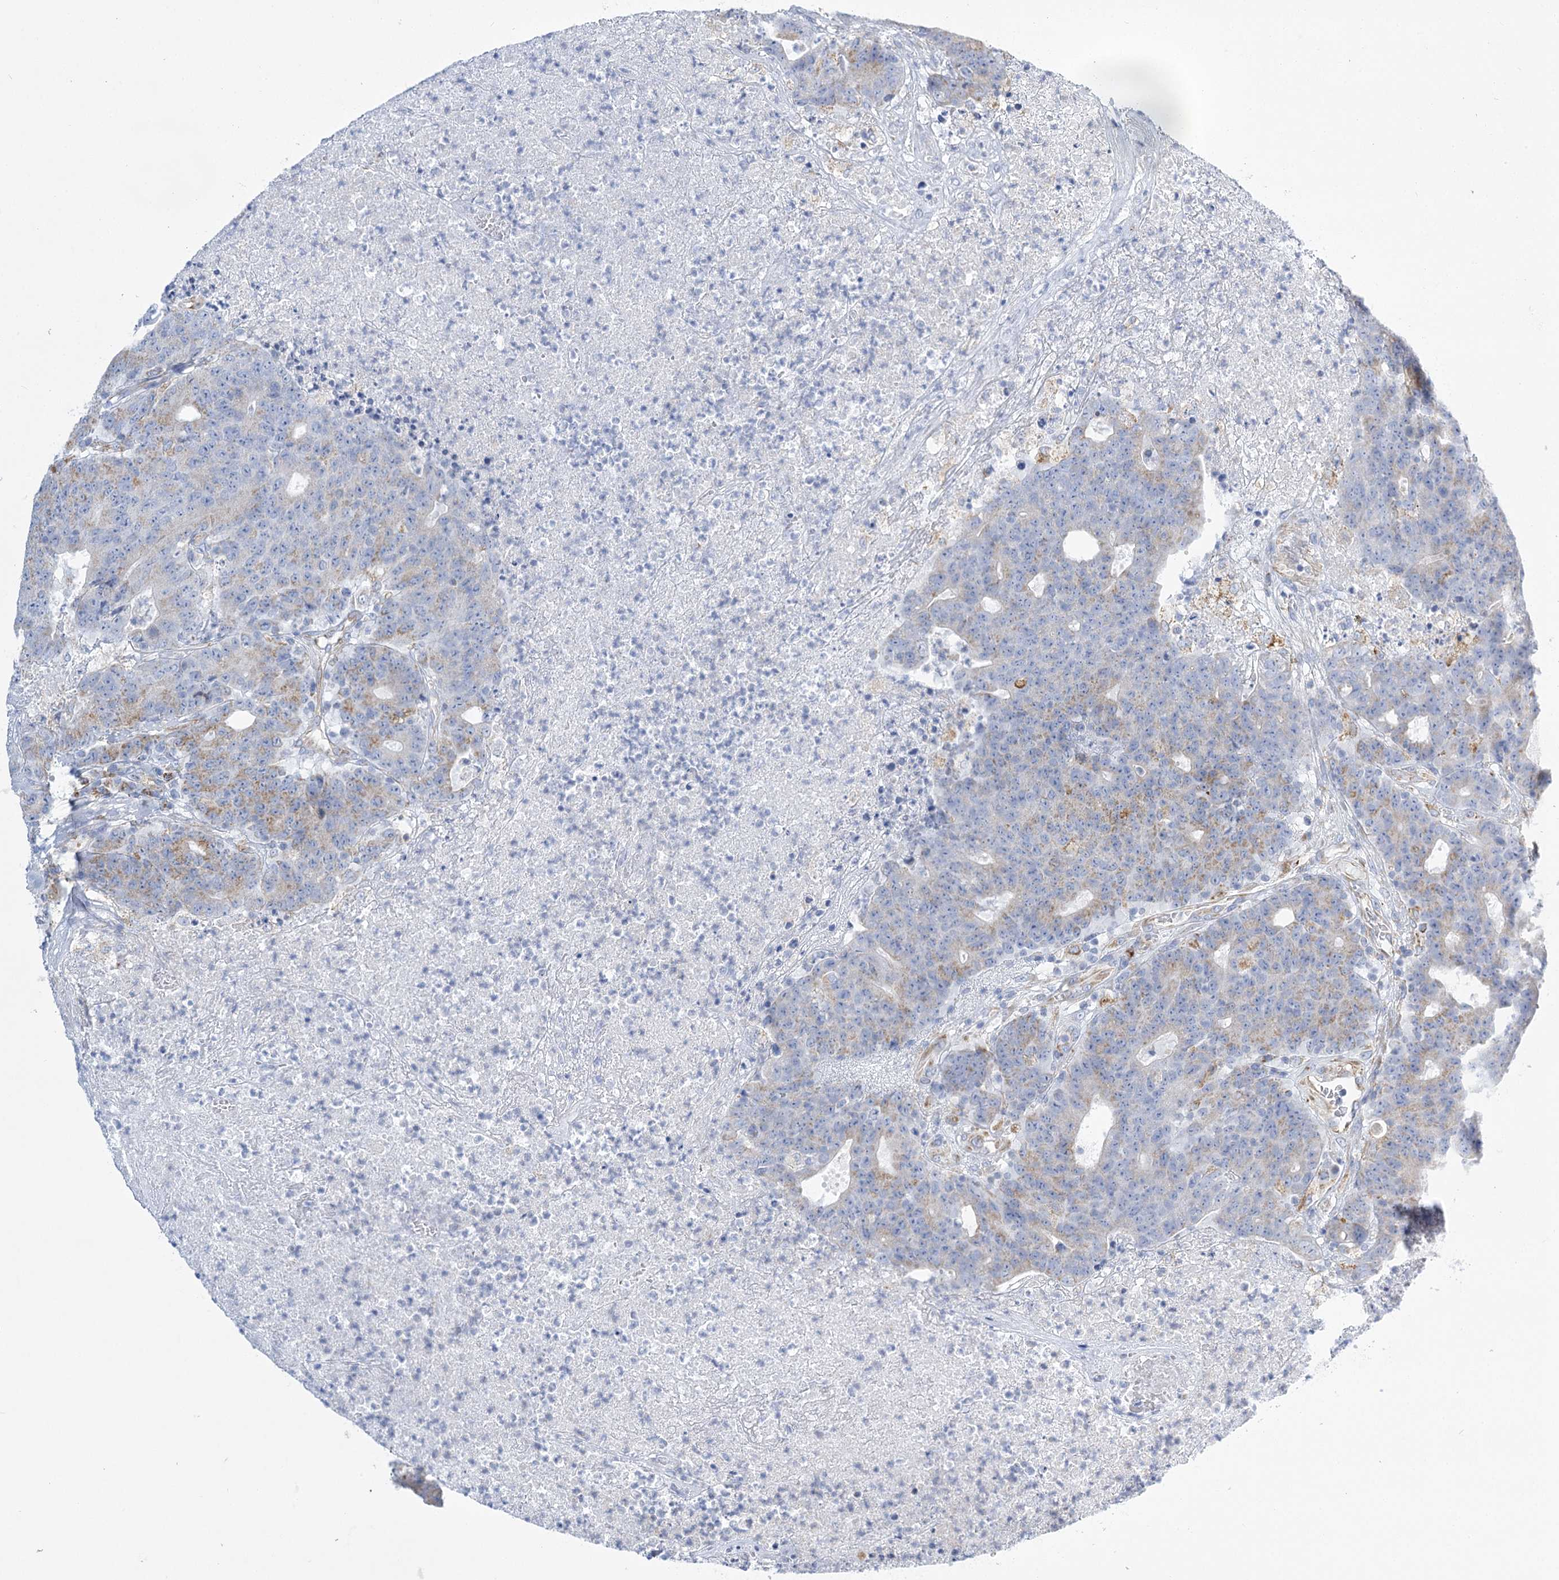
{"staining": {"intensity": "moderate", "quantity": "<25%", "location": "cytoplasmic/membranous"}, "tissue": "colorectal cancer", "cell_type": "Tumor cells", "image_type": "cancer", "snomed": [{"axis": "morphology", "description": "Adenocarcinoma, NOS"}, {"axis": "topography", "description": "Colon"}], "caption": "Colorectal cancer was stained to show a protein in brown. There is low levels of moderate cytoplasmic/membranous positivity in about <25% of tumor cells. (Stains: DAB (3,3'-diaminobenzidine) in brown, nuclei in blue, Microscopy: brightfield microscopy at high magnification).", "gene": "DHTKD1", "patient": {"sex": "female", "age": 75}}